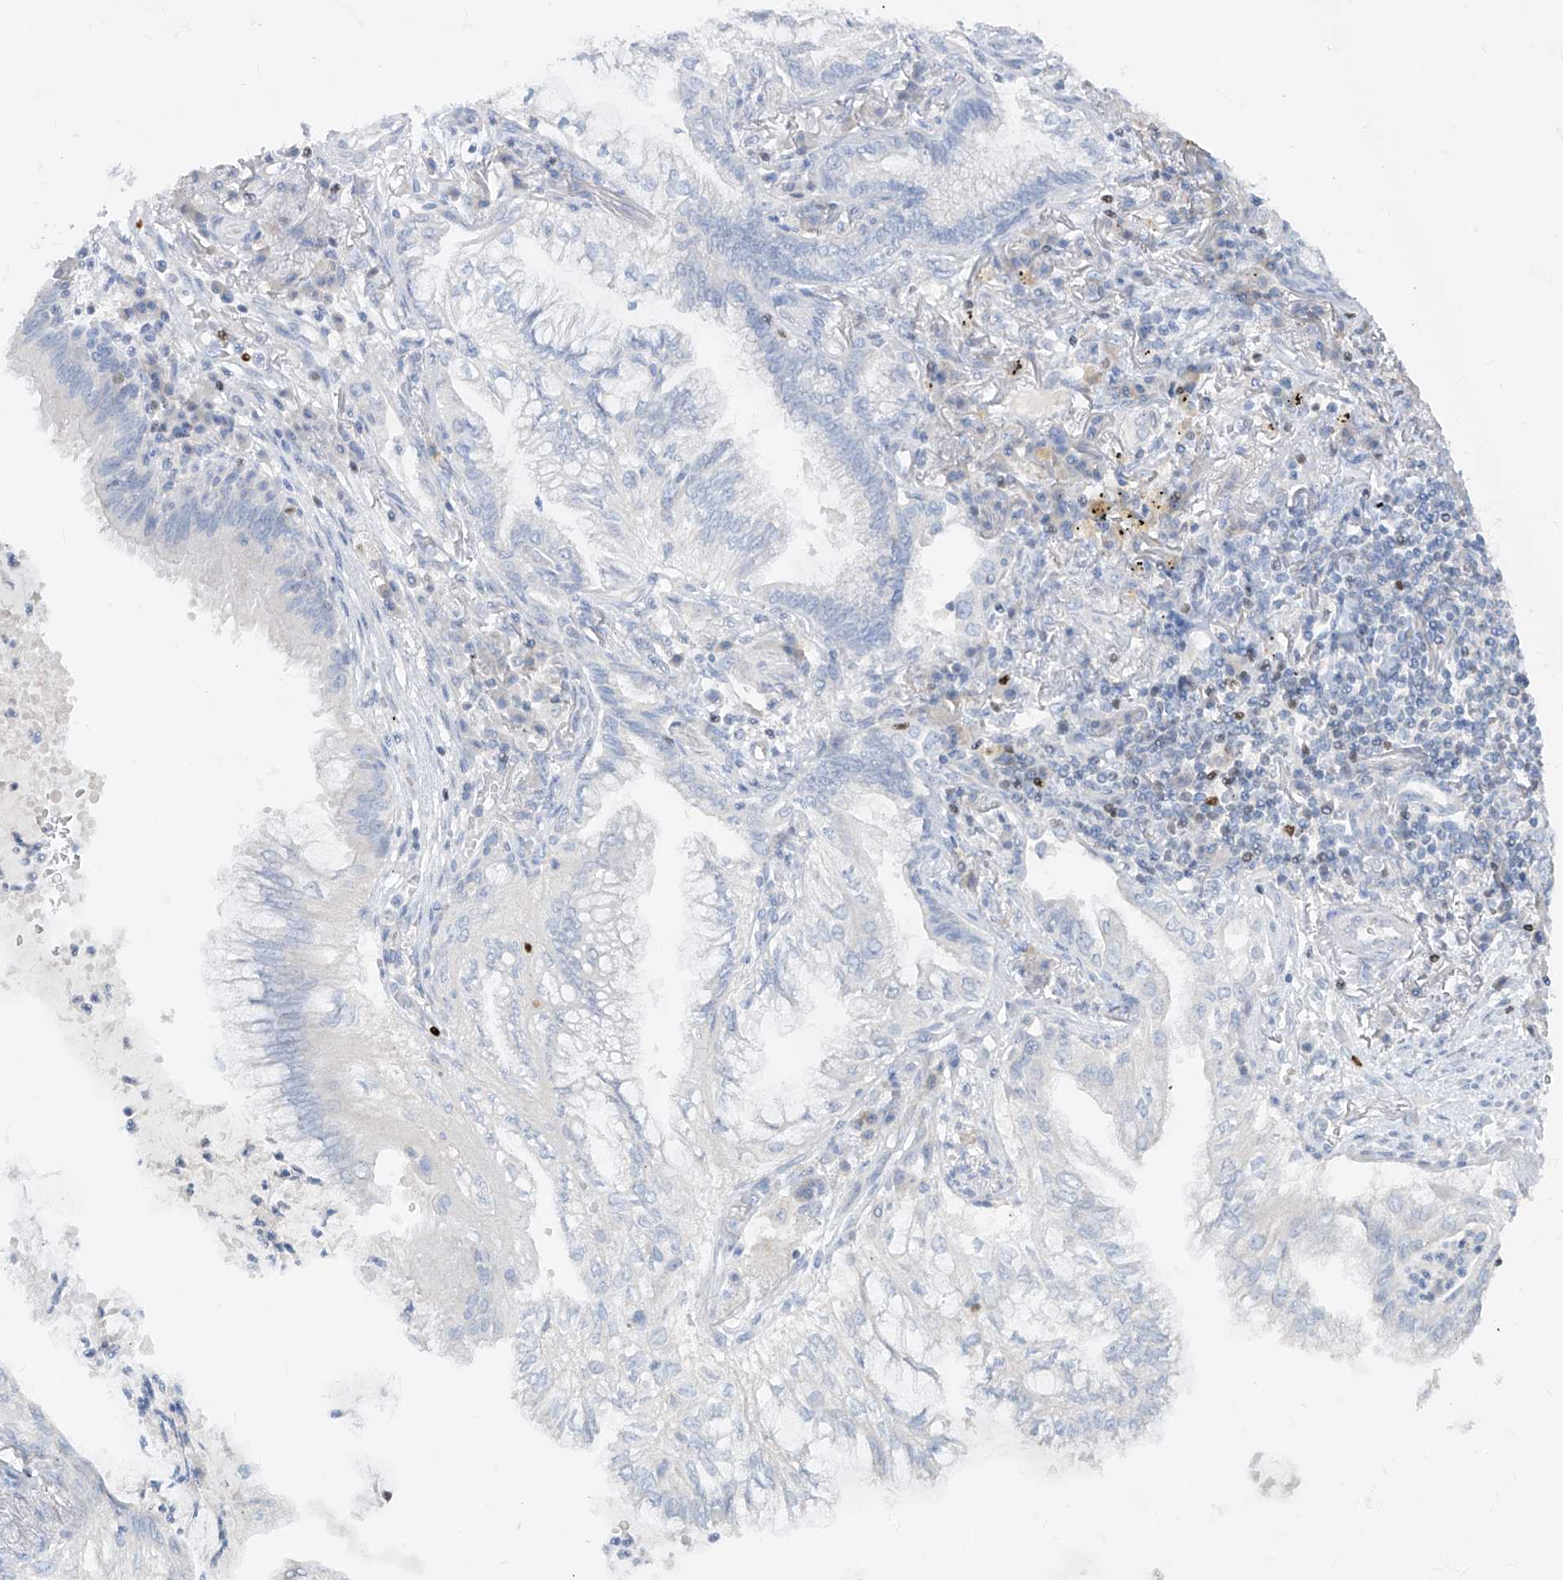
{"staining": {"intensity": "negative", "quantity": "none", "location": "none"}, "tissue": "lung cancer", "cell_type": "Tumor cells", "image_type": "cancer", "snomed": [{"axis": "morphology", "description": "Adenocarcinoma, NOS"}, {"axis": "topography", "description": "Lung"}], "caption": "Immunohistochemistry (IHC) image of lung adenocarcinoma stained for a protein (brown), which demonstrates no staining in tumor cells.", "gene": "TBX21", "patient": {"sex": "female", "age": 70}}